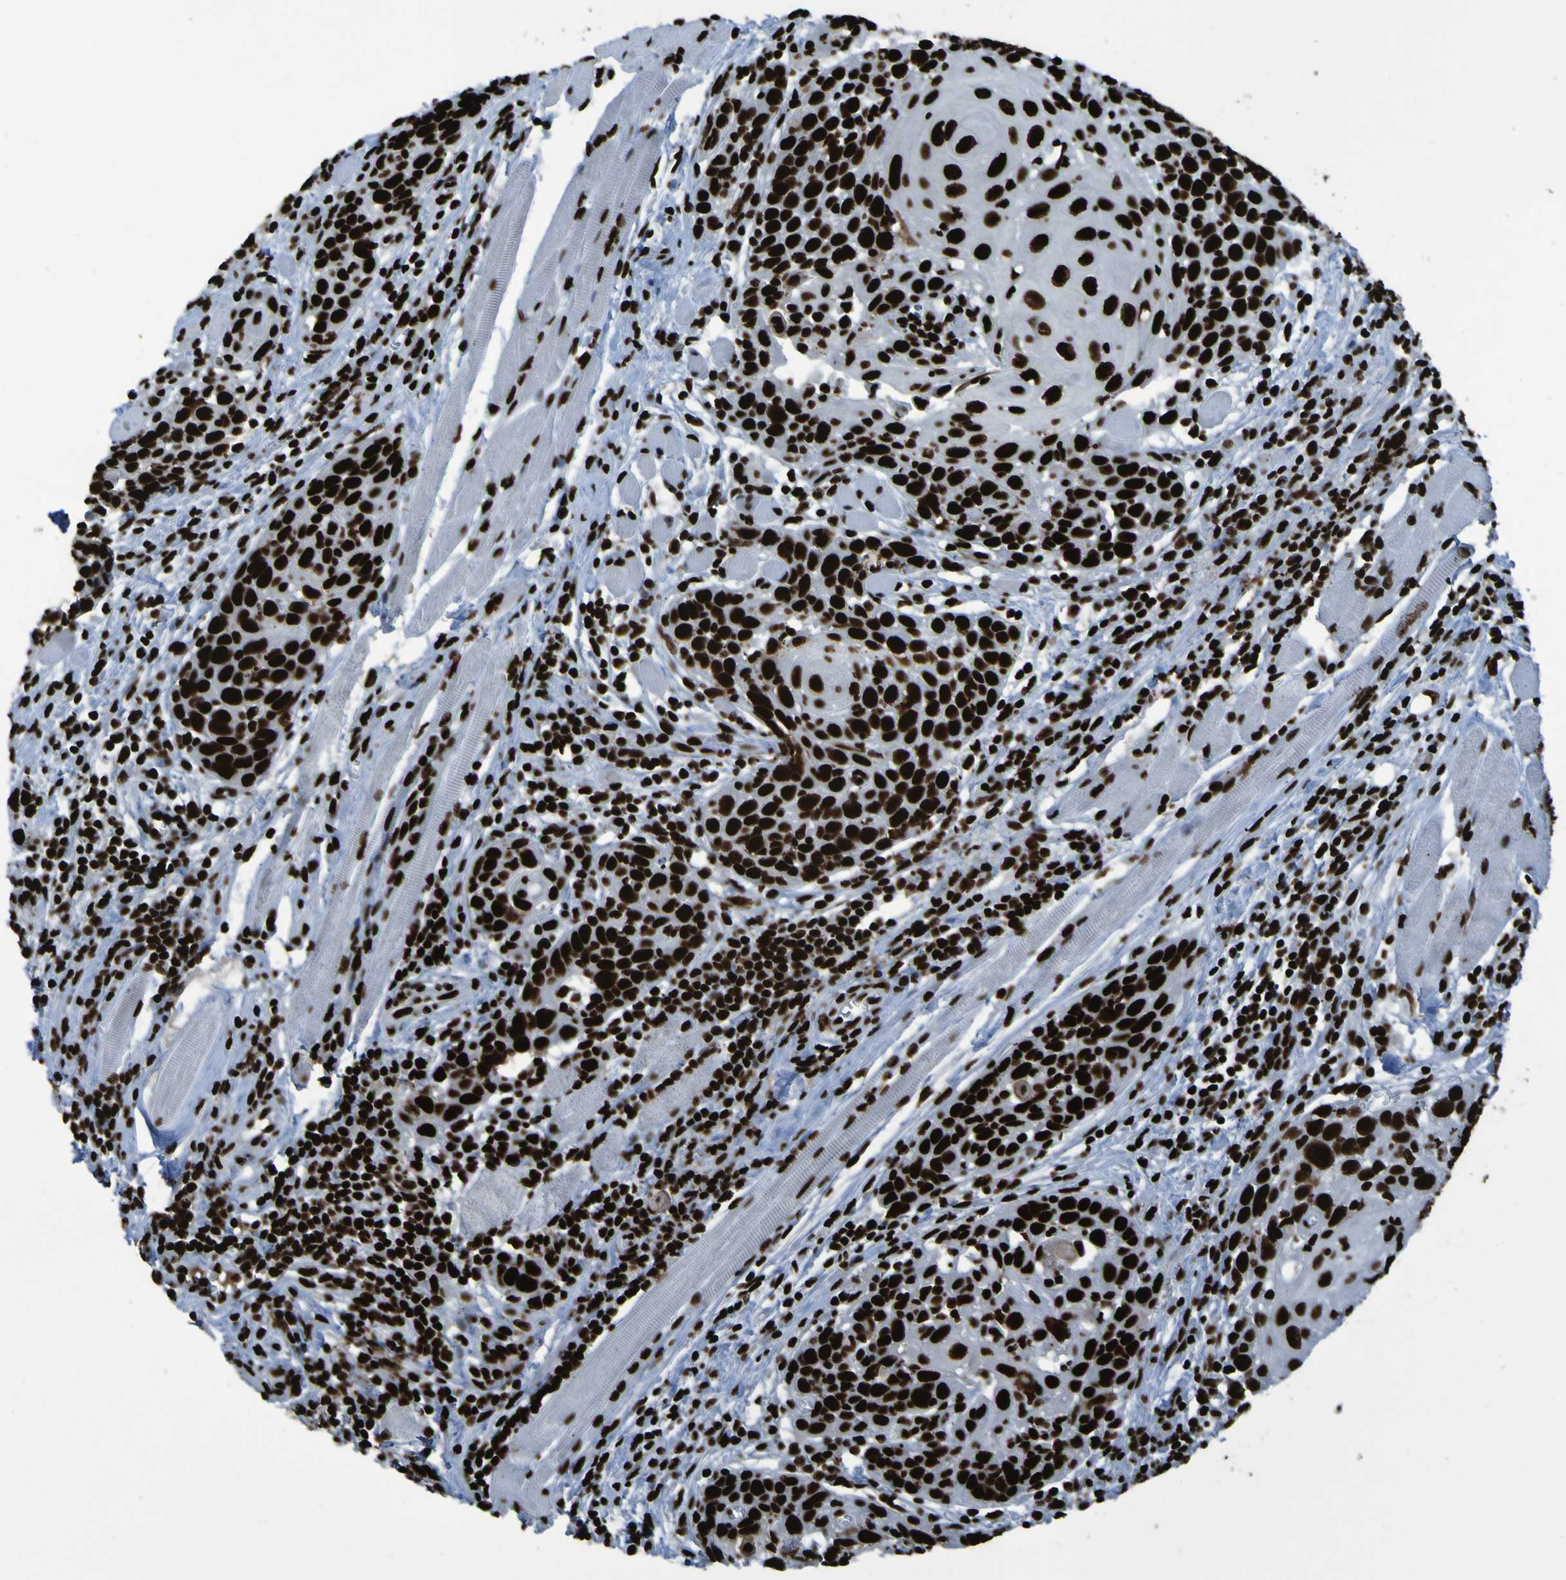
{"staining": {"intensity": "strong", "quantity": ">75%", "location": "nuclear"}, "tissue": "head and neck cancer", "cell_type": "Tumor cells", "image_type": "cancer", "snomed": [{"axis": "morphology", "description": "Squamous cell carcinoma, NOS"}, {"axis": "topography", "description": "Oral tissue"}, {"axis": "topography", "description": "Head-Neck"}], "caption": "The histopathology image shows a brown stain indicating the presence of a protein in the nuclear of tumor cells in head and neck cancer (squamous cell carcinoma). (IHC, brightfield microscopy, high magnification).", "gene": "NPM1", "patient": {"sex": "female", "age": 50}}